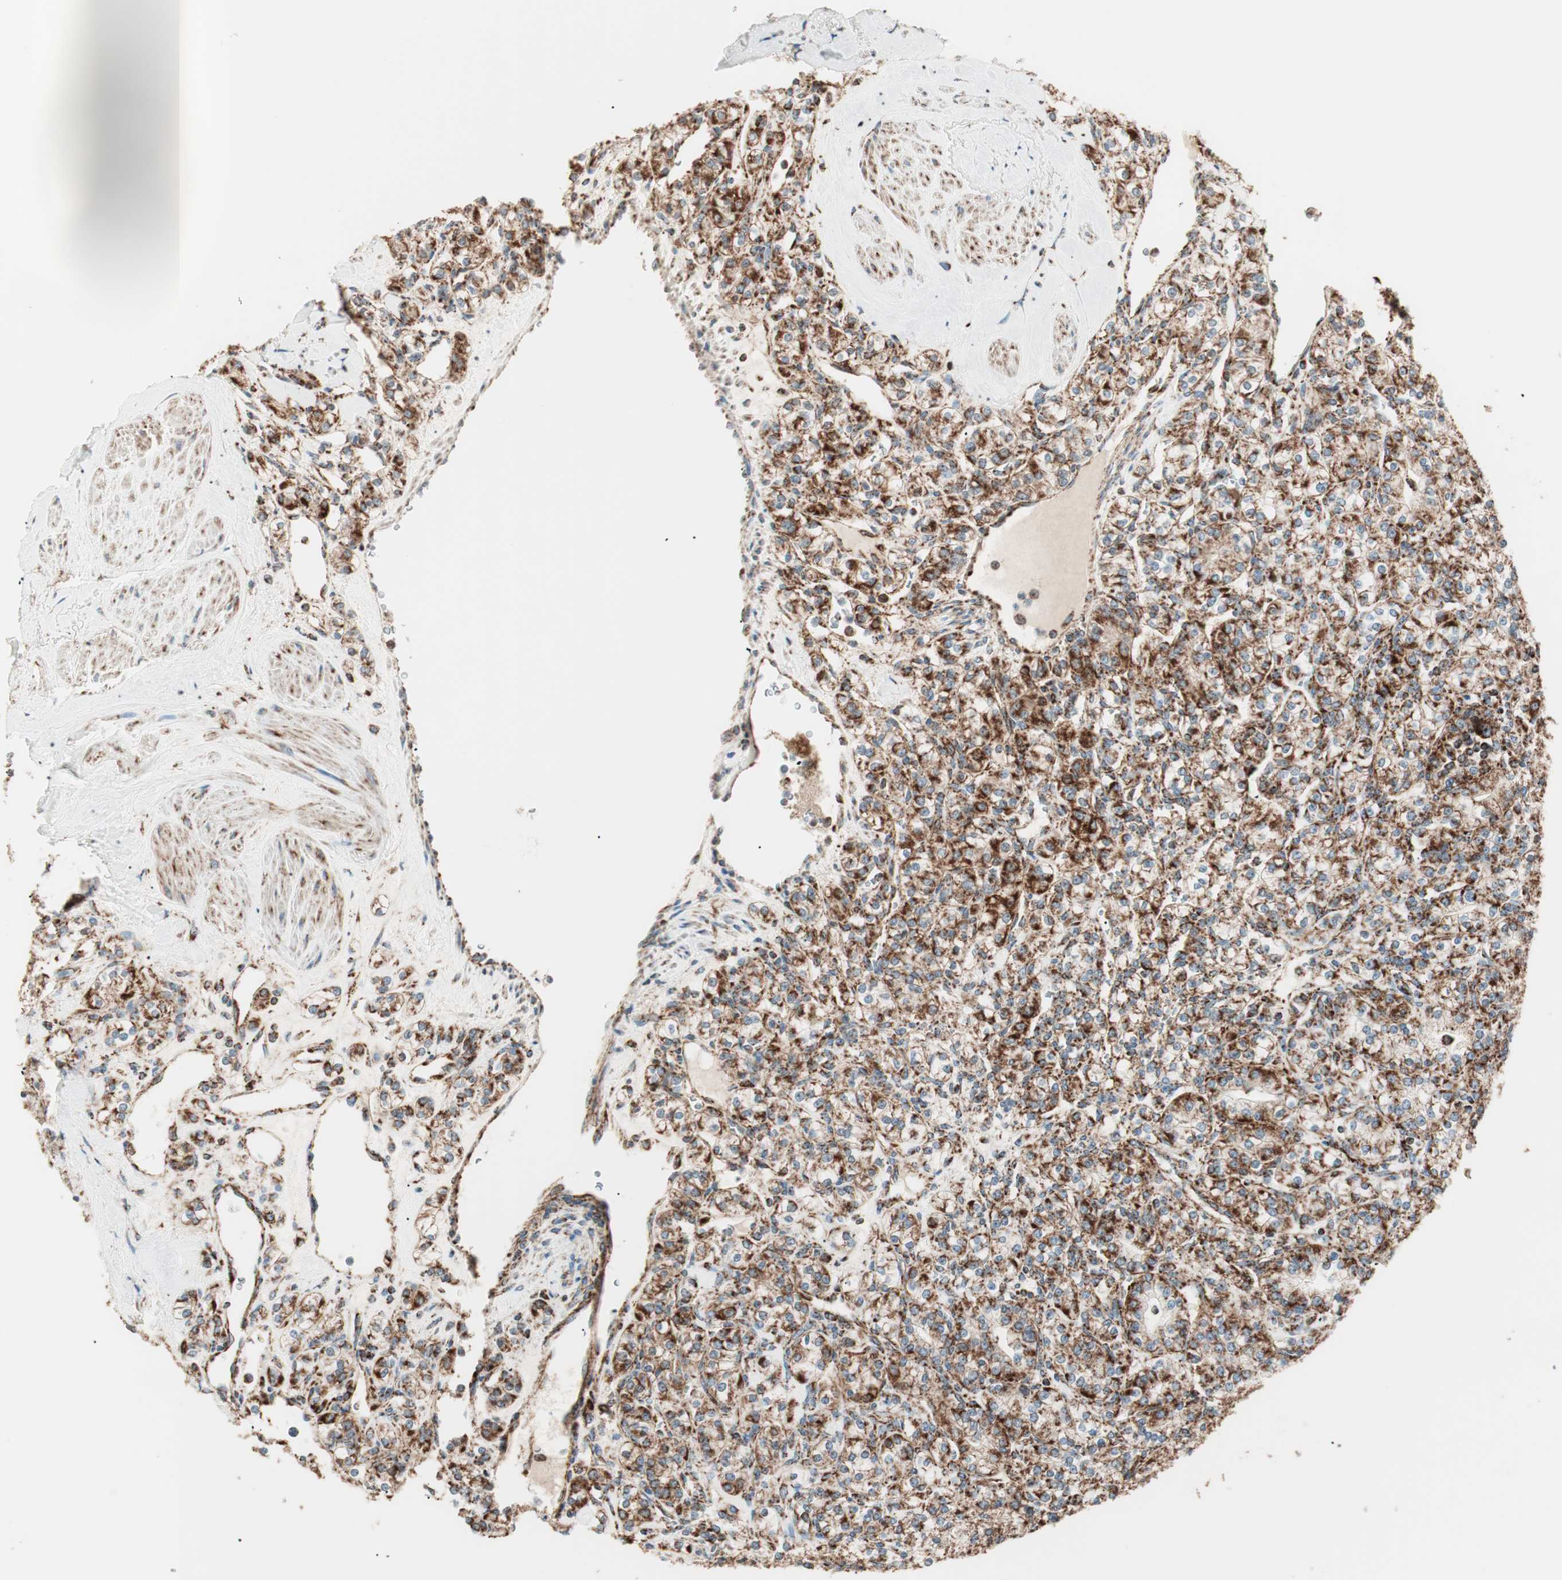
{"staining": {"intensity": "strong", "quantity": ">75%", "location": "cytoplasmic/membranous"}, "tissue": "renal cancer", "cell_type": "Tumor cells", "image_type": "cancer", "snomed": [{"axis": "morphology", "description": "Adenocarcinoma, NOS"}, {"axis": "topography", "description": "Kidney"}], "caption": "Renal cancer (adenocarcinoma) tissue shows strong cytoplasmic/membranous expression in approximately >75% of tumor cells", "gene": "TOMM22", "patient": {"sex": "male", "age": 77}}